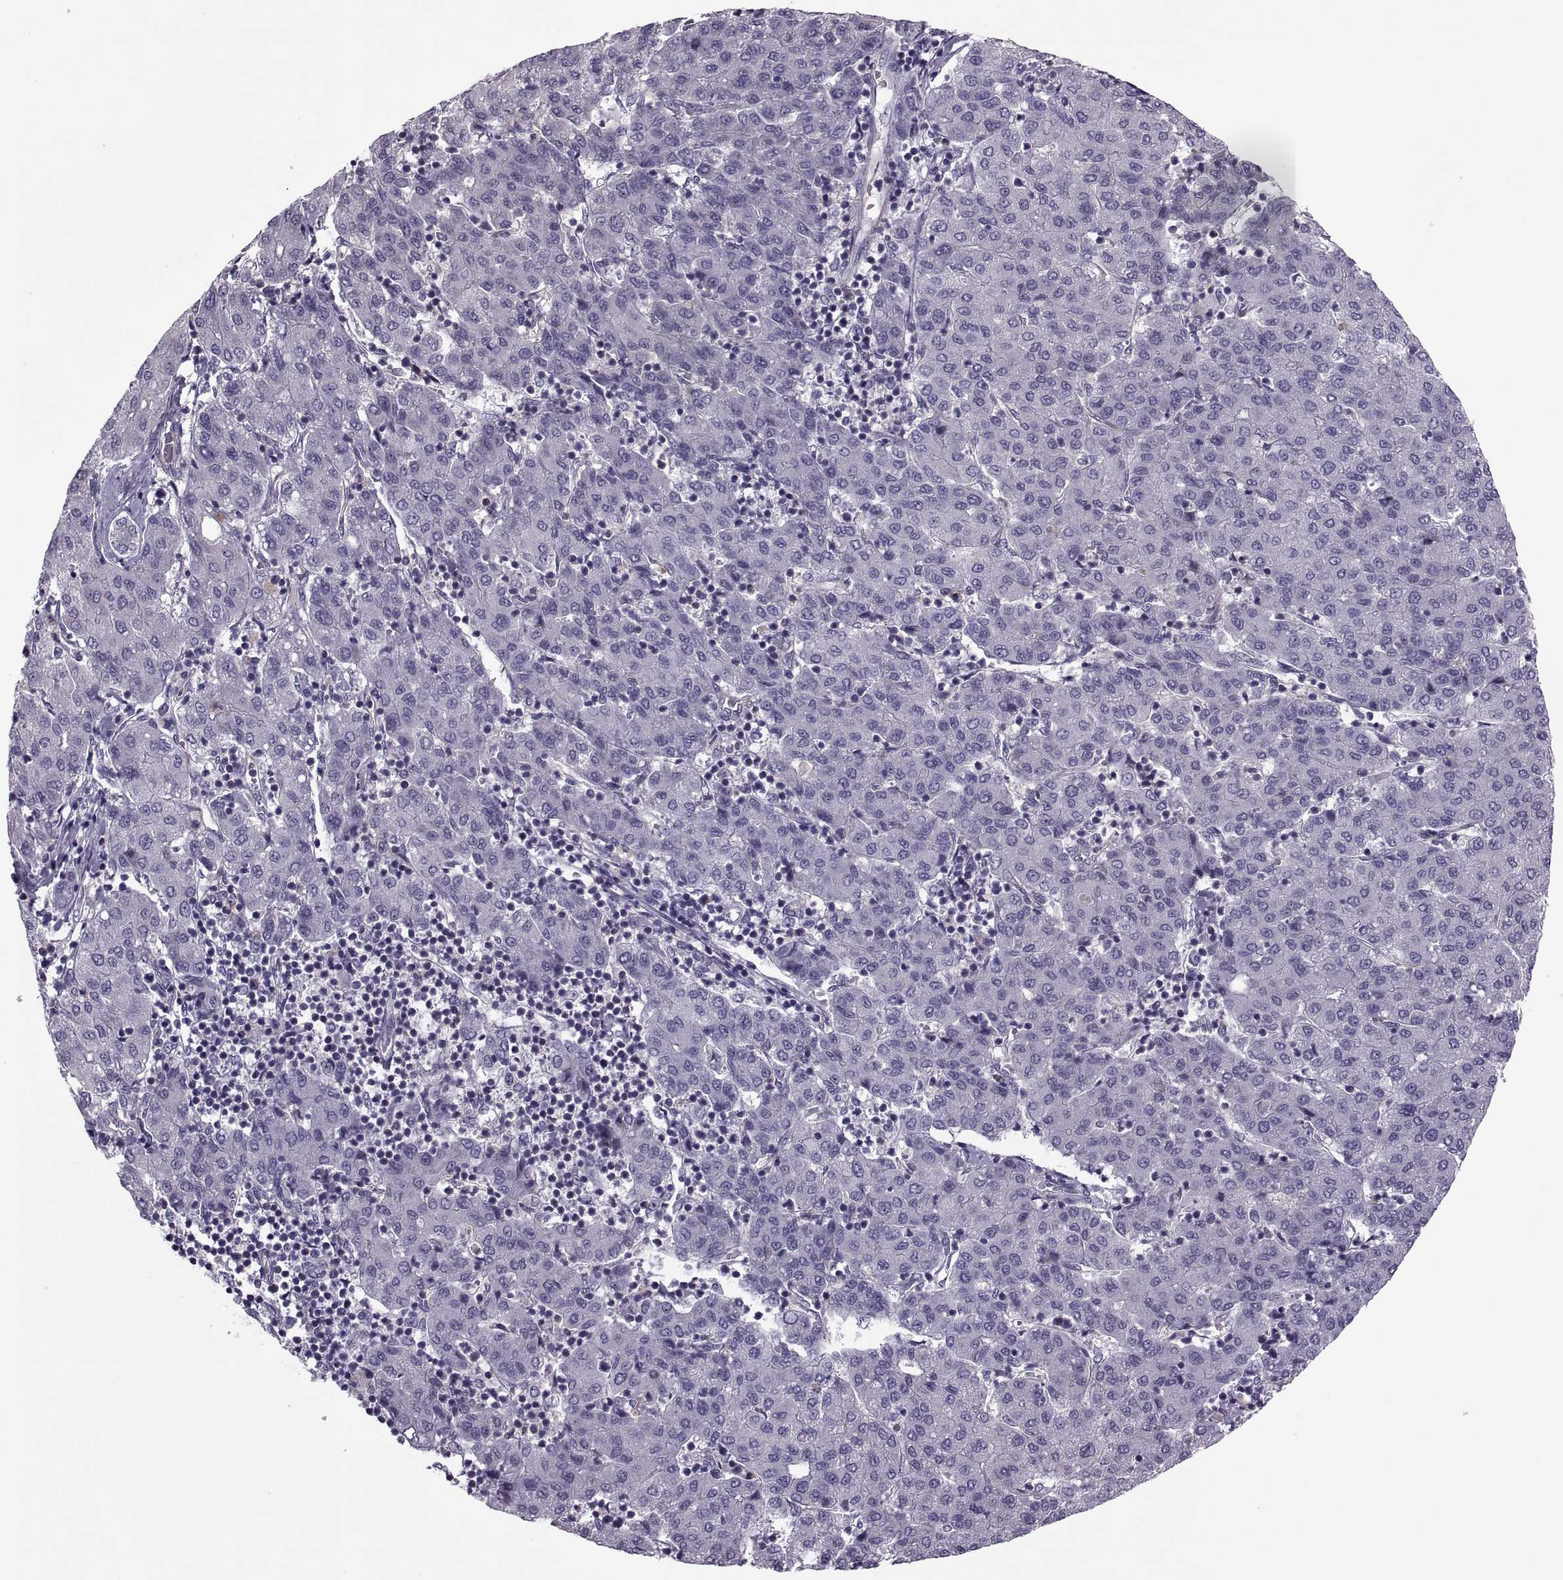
{"staining": {"intensity": "negative", "quantity": "none", "location": "none"}, "tissue": "liver cancer", "cell_type": "Tumor cells", "image_type": "cancer", "snomed": [{"axis": "morphology", "description": "Carcinoma, Hepatocellular, NOS"}, {"axis": "topography", "description": "Liver"}], "caption": "This histopathology image is of liver hepatocellular carcinoma stained with immunohistochemistry (IHC) to label a protein in brown with the nuclei are counter-stained blue. There is no staining in tumor cells. The staining was performed using DAB to visualize the protein expression in brown, while the nuclei were stained in blue with hematoxylin (Magnification: 20x).", "gene": "ODF3", "patient": {"sex": "male", "age": 65}}